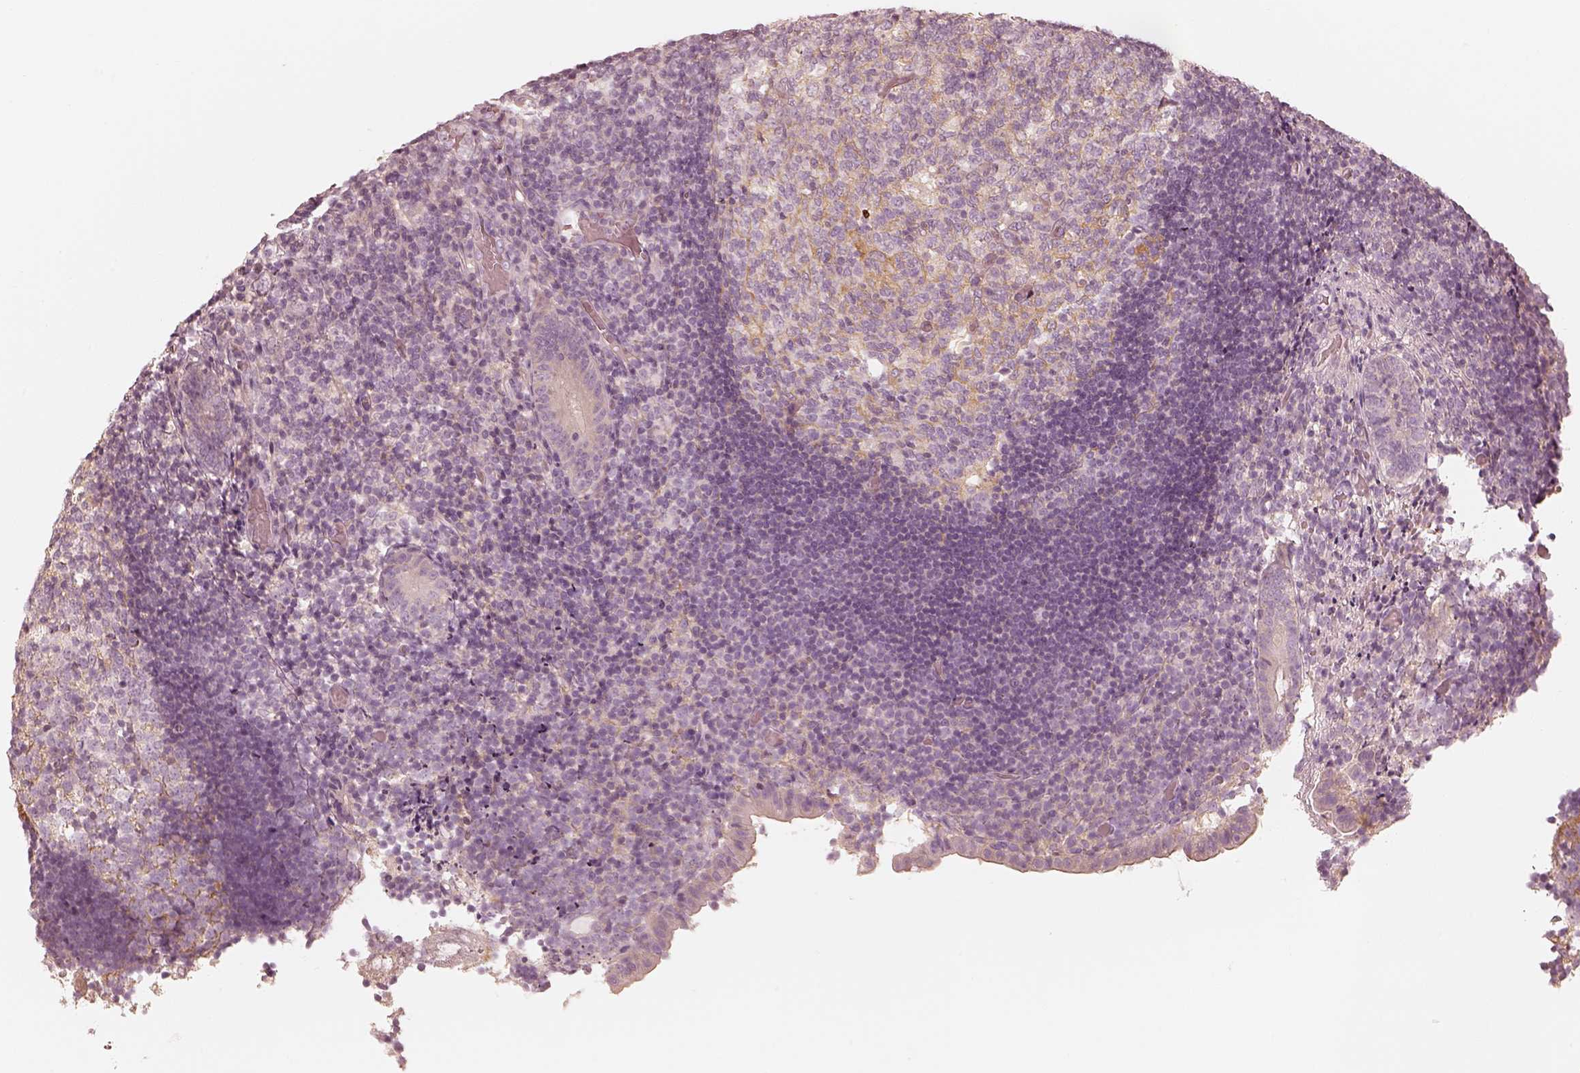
{"staining": {"intensity": "negative", "quantity": "none", "location": "none"}, "tissue": "appendix", "cell_type": "Glandular cells", "image_type": "normal", "snomed": [{"axis": "morphology", "description": "Normal tissue, NOS"}, {"axis": "topography", "description": "Appendix"}], "caption": "Immunohistochemistry (IHC) photomicrograph of normal appendix: appendix stained with DAB (3,3'-diaminobenzidine) reveals no significant protein expression in glandular cells. Brightfield microscopy of immunohistochemistry stained with DAB (3,3'-diaminobenzidine) (brown) and hematoxylin (blue), captured at high magnification.", "gene": "FMNL2", "patient": {"sex": "female", "age": 32}}